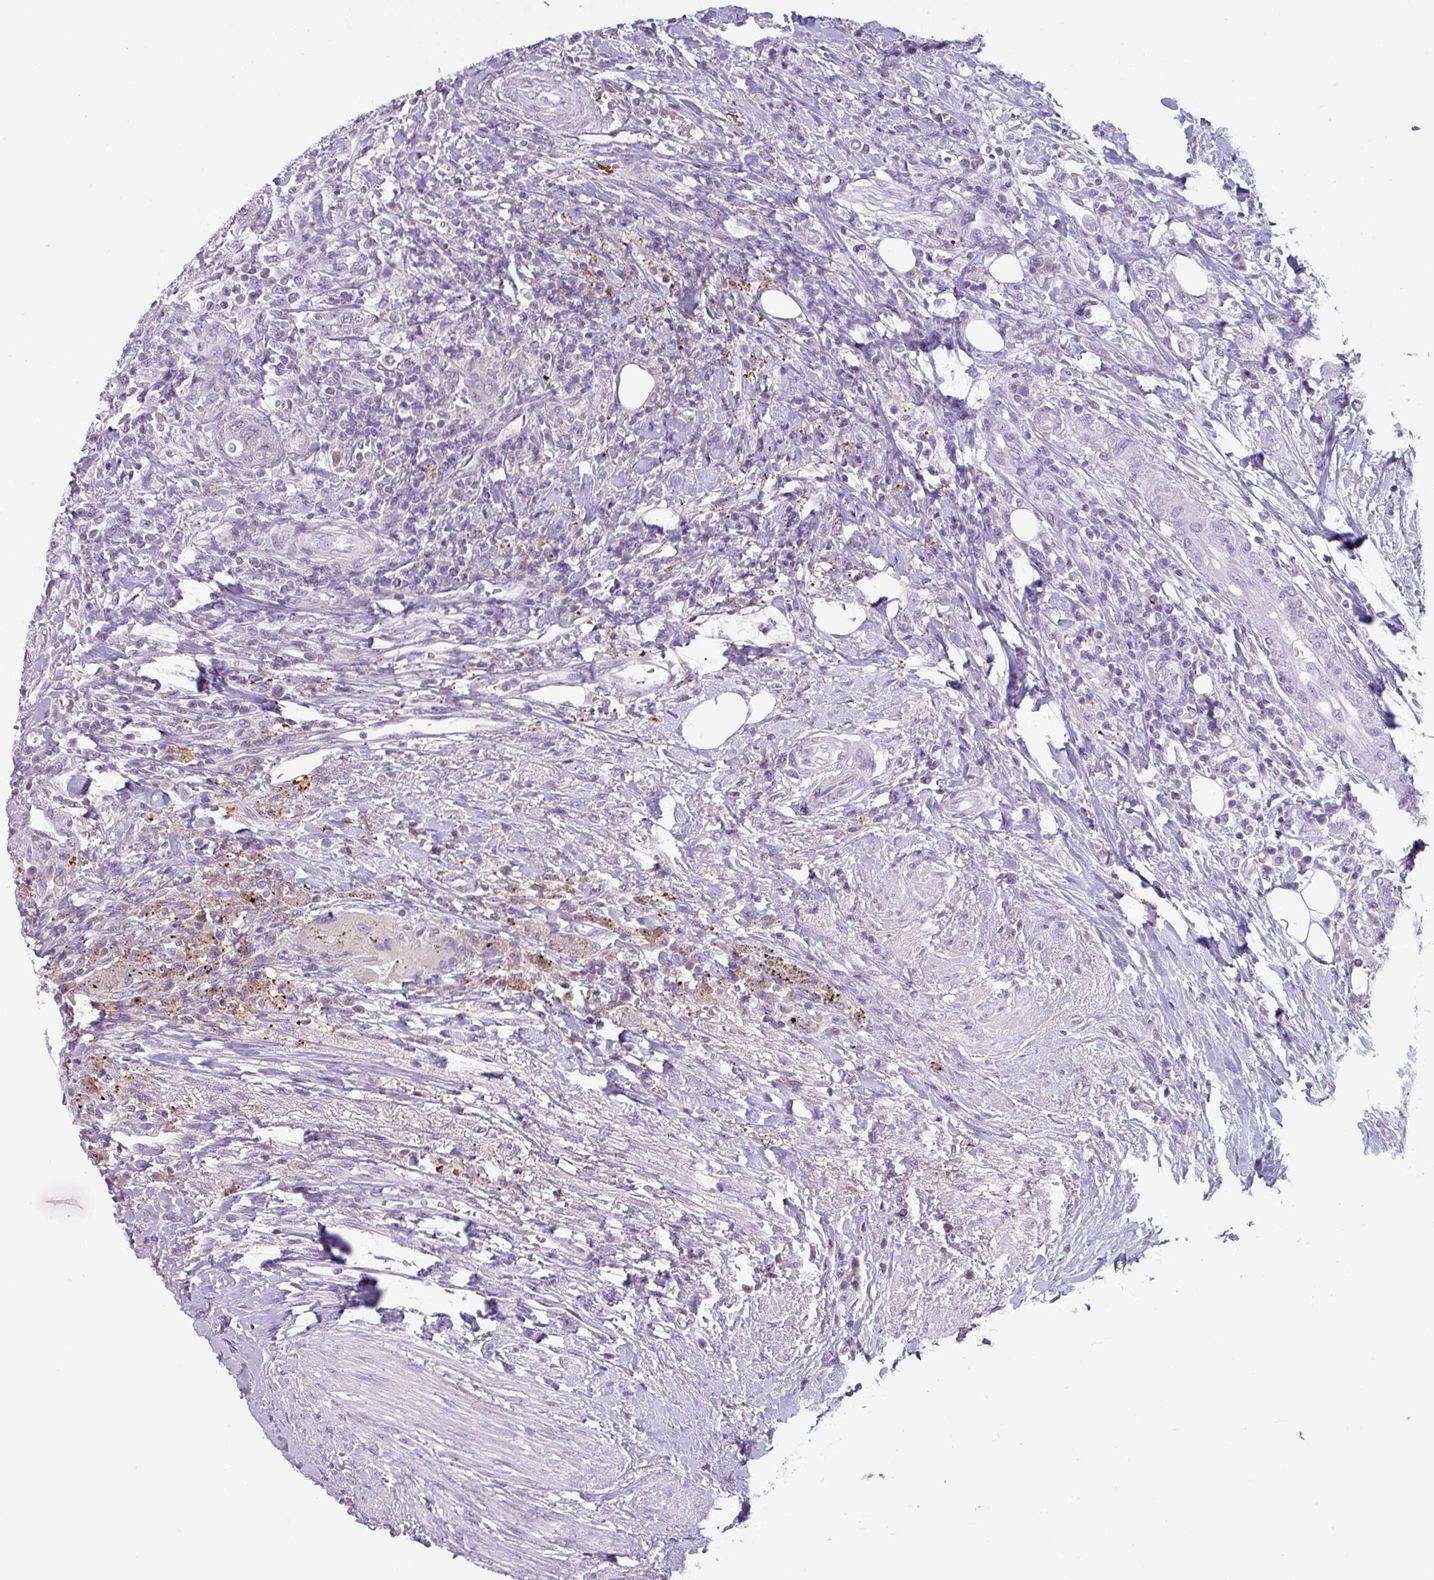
{"staining": {"intensity": "negative", "quantity": "none", "location": "none"}, "tissue": "urothelial cancer", "cell_type": "Tumor cells", "image_type": "cancer", "snomed": [{"axis": "morphology", "description": "Urothelial carcinoma, High grade"}, {"axis": "topography", "description": "Urinary bladder"}], "caption": "High power microscopy histopathology image of an immunohistochemistry image of urothelial cancer, revealing no significant positivity in tumor cells. (Brightfield microscopy of DAB immunohistochemistry (IHC) at high magnification).", "gene": "SLC26A9", "patient": {"sex": "female", "age": 78}}